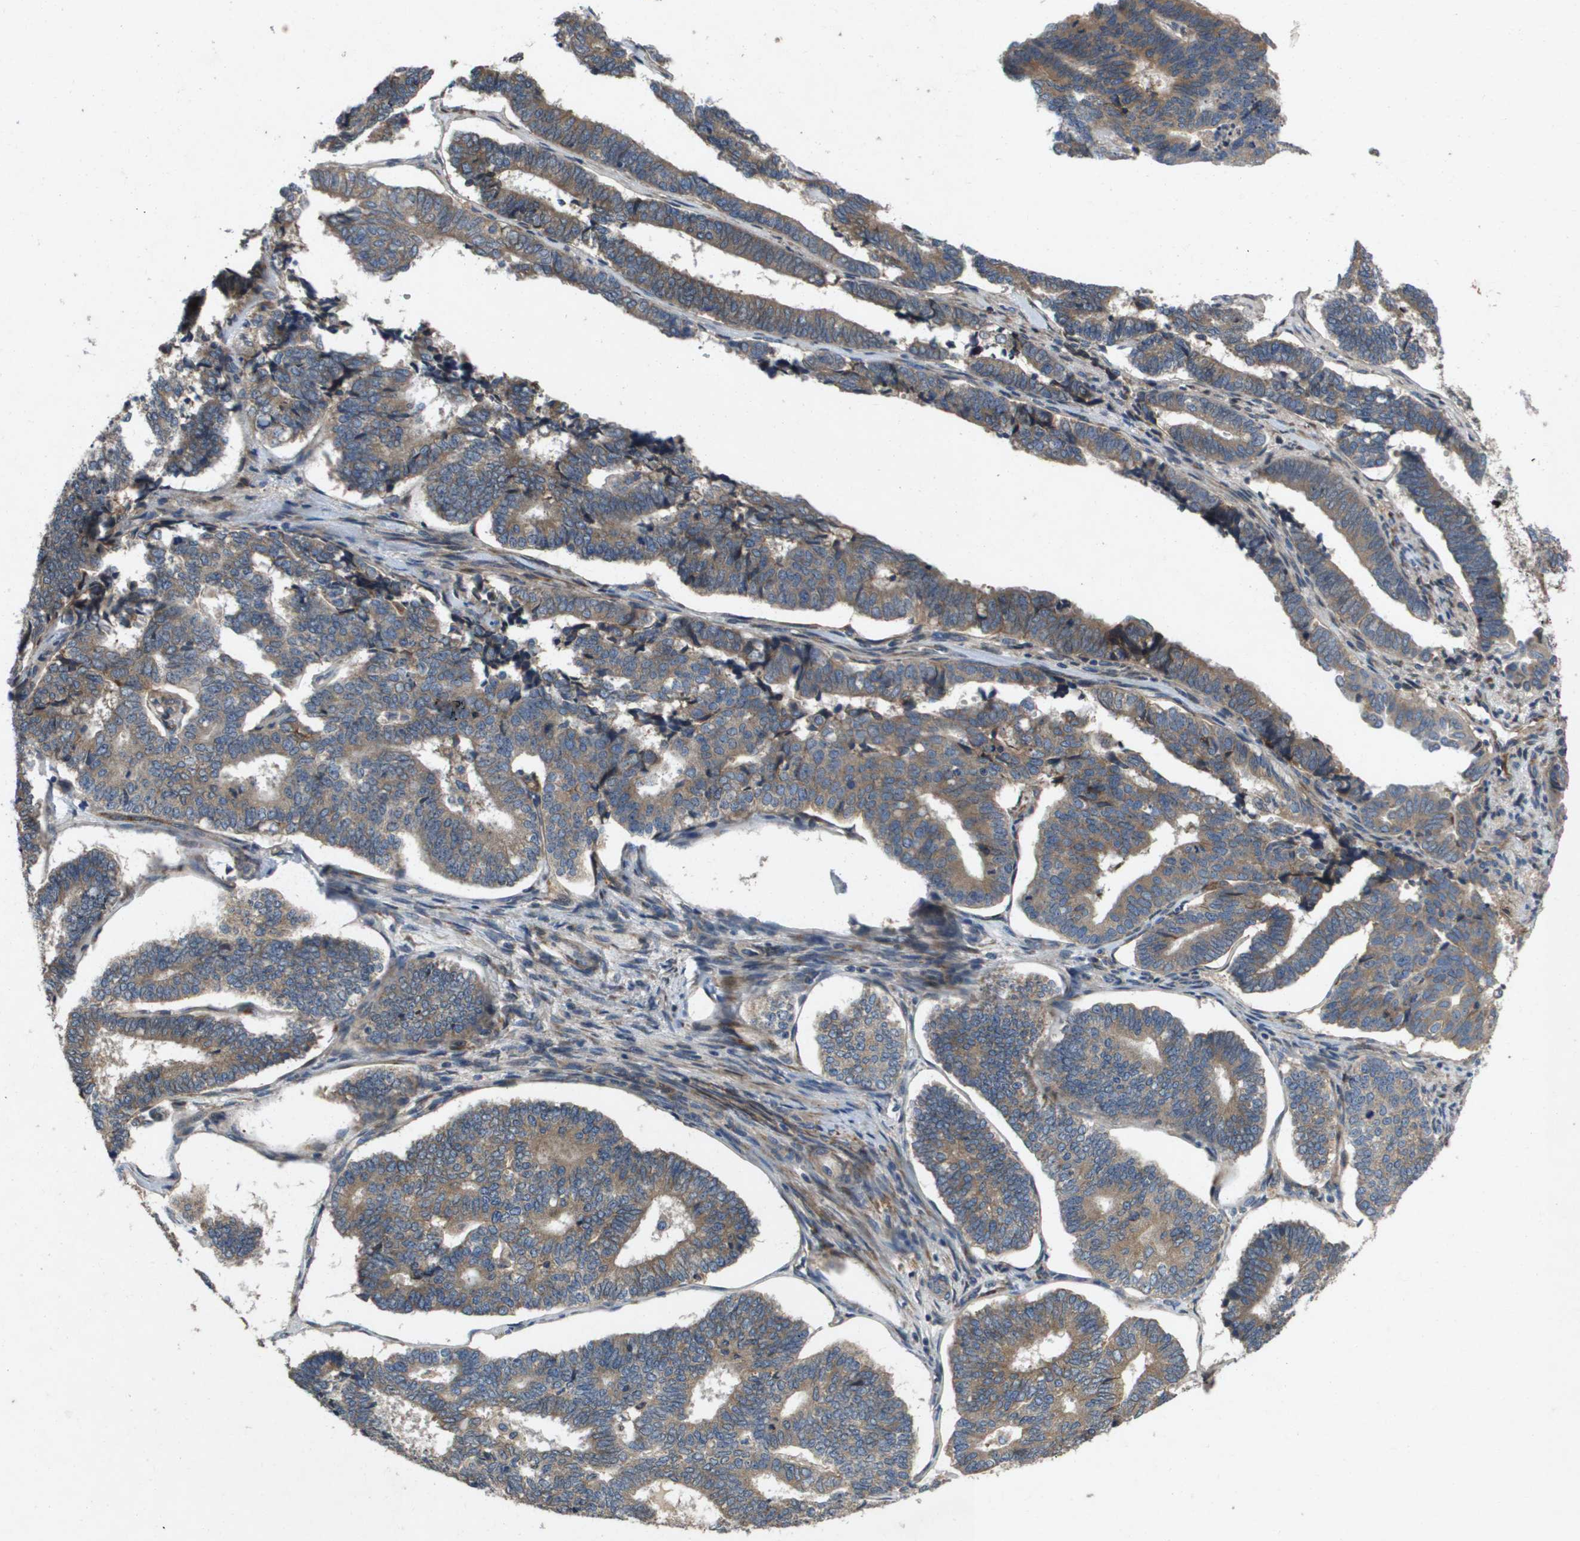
{"staining": {"intensity": "weak", "quantity": "25%-75%", "location": "cytoplasmic/membranous"}, "tissue": "endometrial cancer", "cell_type": "Tumor cells", "image_type": "cancer", "snomed": [{"axis": "morphology", "description": "Adenocarcinoma, NOS"}, {"axis": "topography", "description": "Endometrium"}], "caption": "Adenocarcinoma (endometrial) stained with a brown dye reveals weak cytoplasmic/membranous positive positivity in about 25%-75% of tumor cells.", "gene": "ENTPD2", "patient": {"sex": "female", "age": 70}}